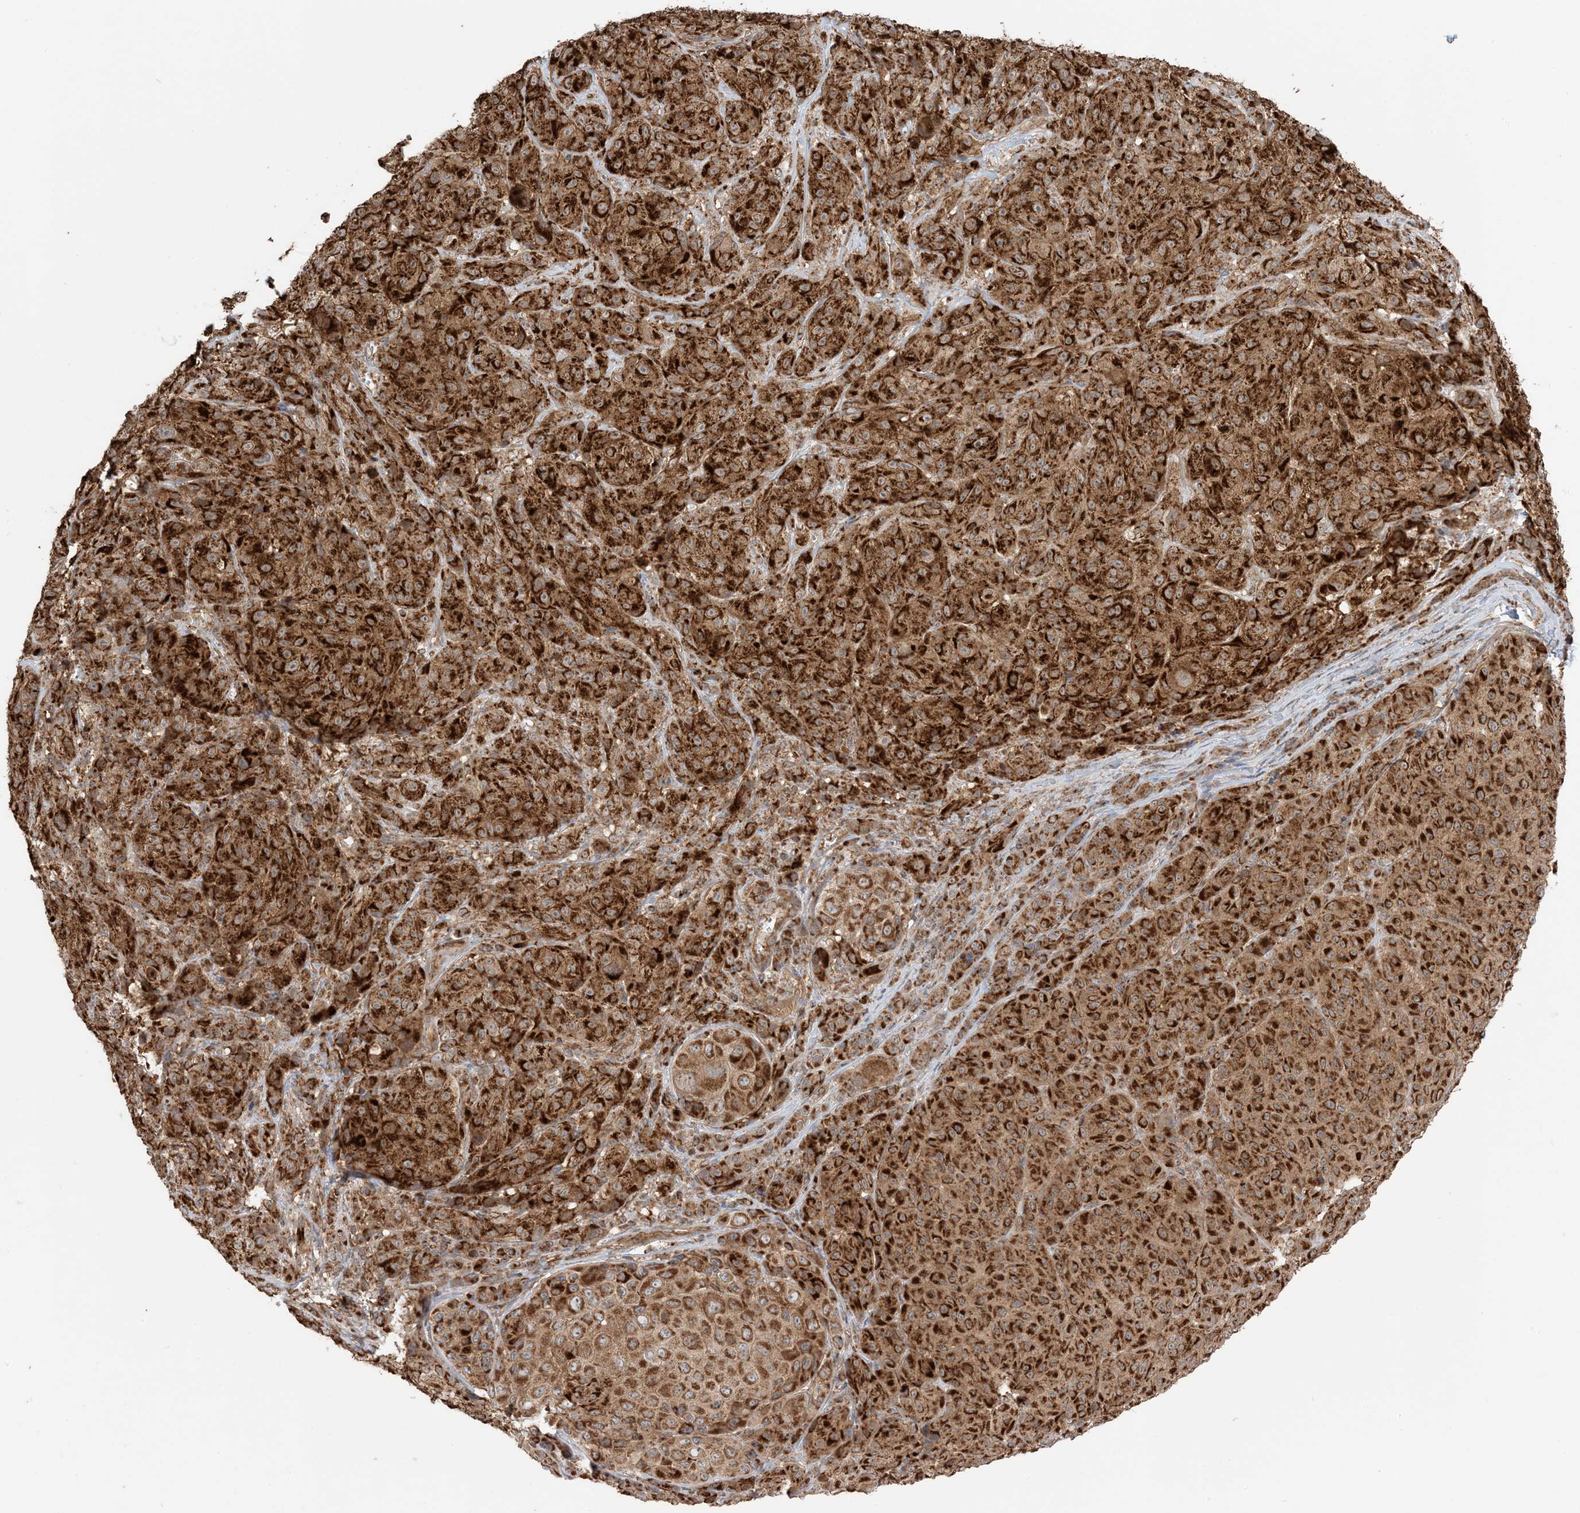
{"staining": {"intensity": "strong", "quantity": ">75%", "location": "cytoplasmic/membranous"}, "tissue": "melanoma", "cell_type": "Tumor cells", "image_type": "cancer", "snomed": [{"axis": "morphology", "description": "Malignant melanoma, NOS"}, {"axis": "topography", "description": "Skin"}], "caption": "Immunohistochemical staining of malignant melanoma reveals strong cytoplasmic/membranous protein staining in about >75% of tumor cells.", "gene": "N4BP3", "patient": {"sex": "male", "age": 73}}